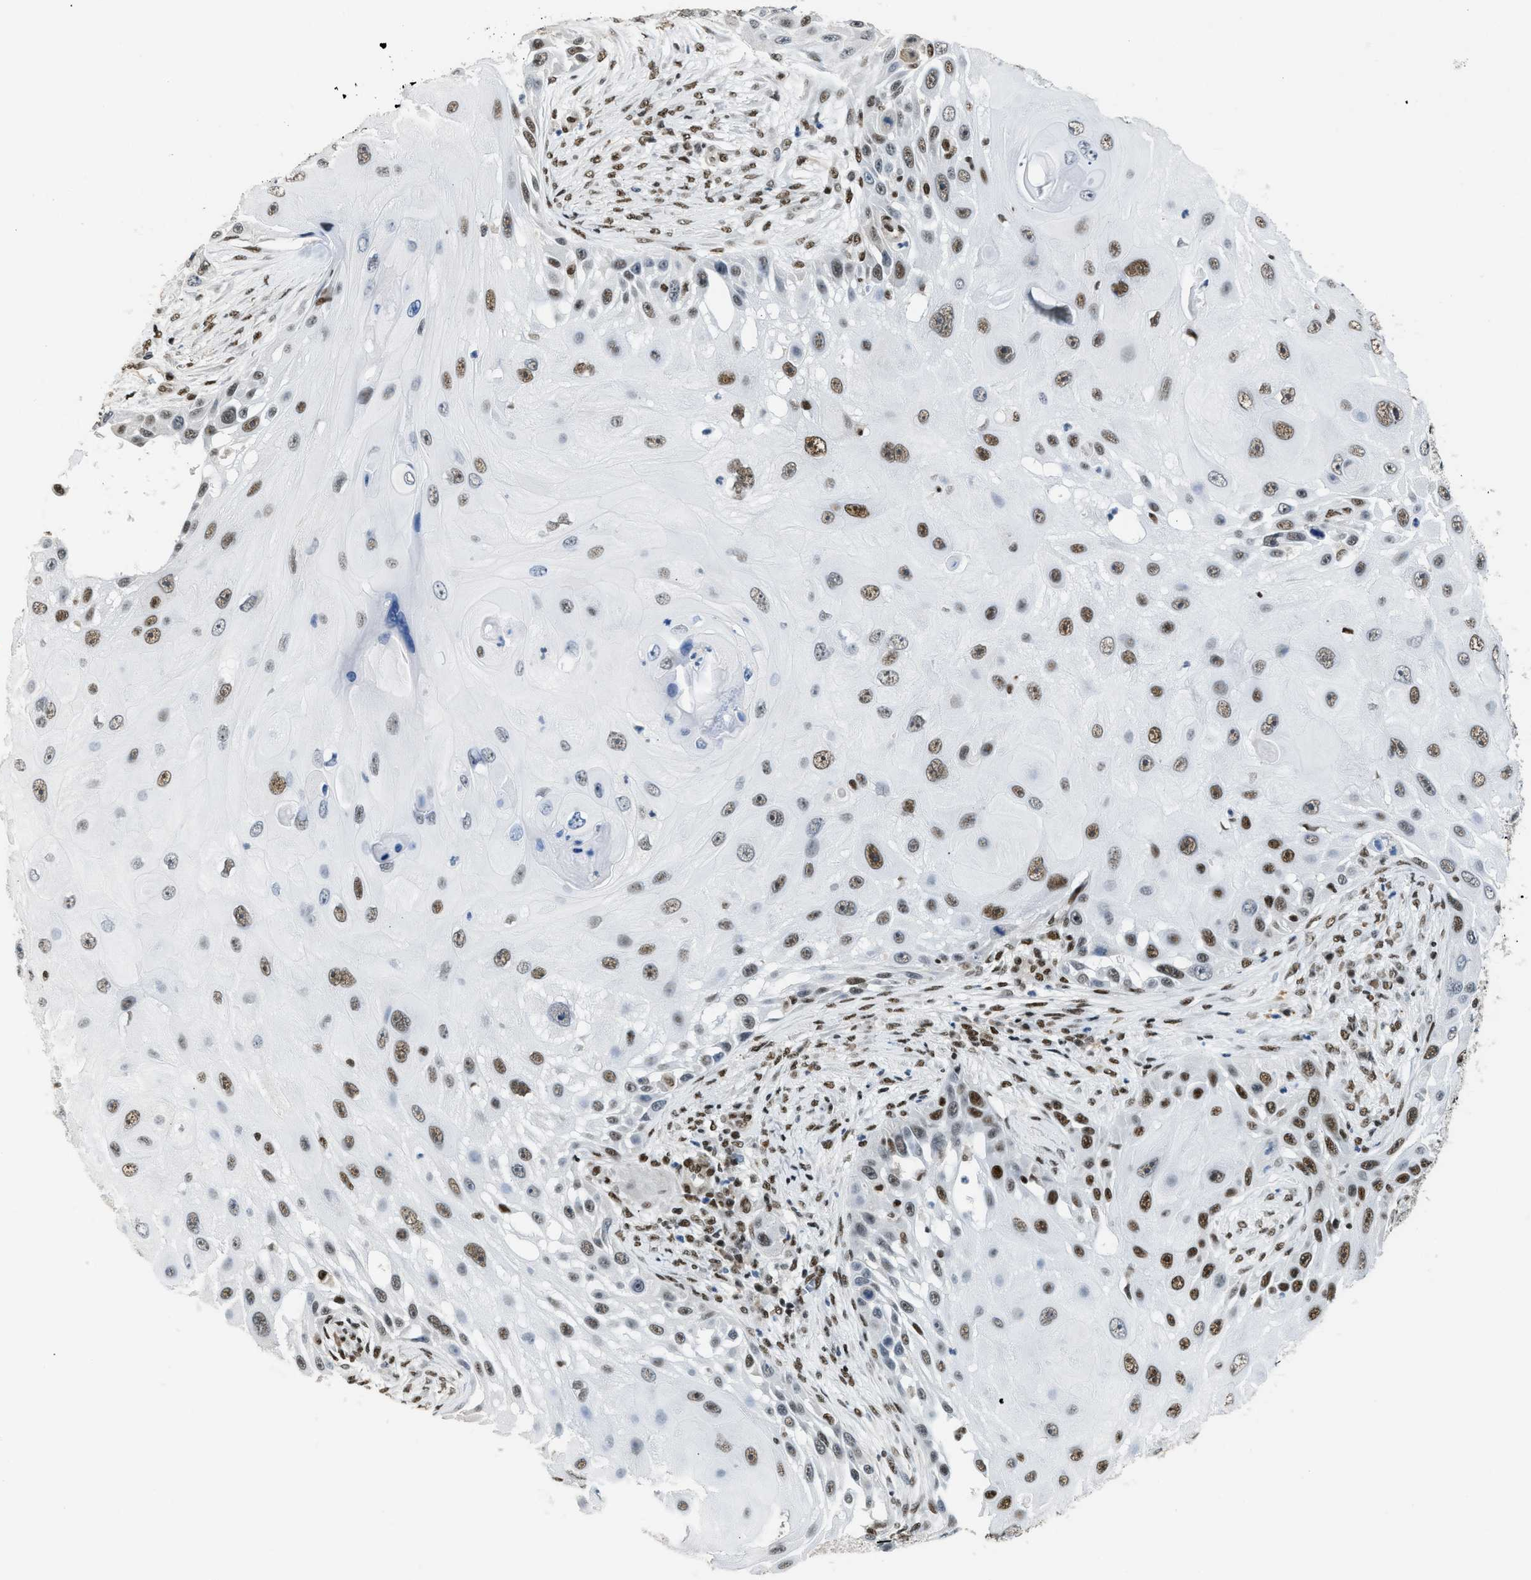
{"staining": {"intensity": "strong", "quantity": ">75%", "location": "nuclear"}, "tissue": "skin cancer", "cell_type": "Tumor cells", "image_type": "cancer", "snomed": [{"axis": "morphology", "description": "Squamous cell carcinoma, NOS"}, {"axis": "topography", "description": "Skin"}], "caption": "High-magnification brightfield microscopy of skin cancer stained with DAB (brown) and counterstained with hematoxylin (blue). tumor cells exhibit strong nuclear staining is identified in about>75% of cells.", "gene": "SCAF4", "patient": {"sex": "female", "age": 44}}